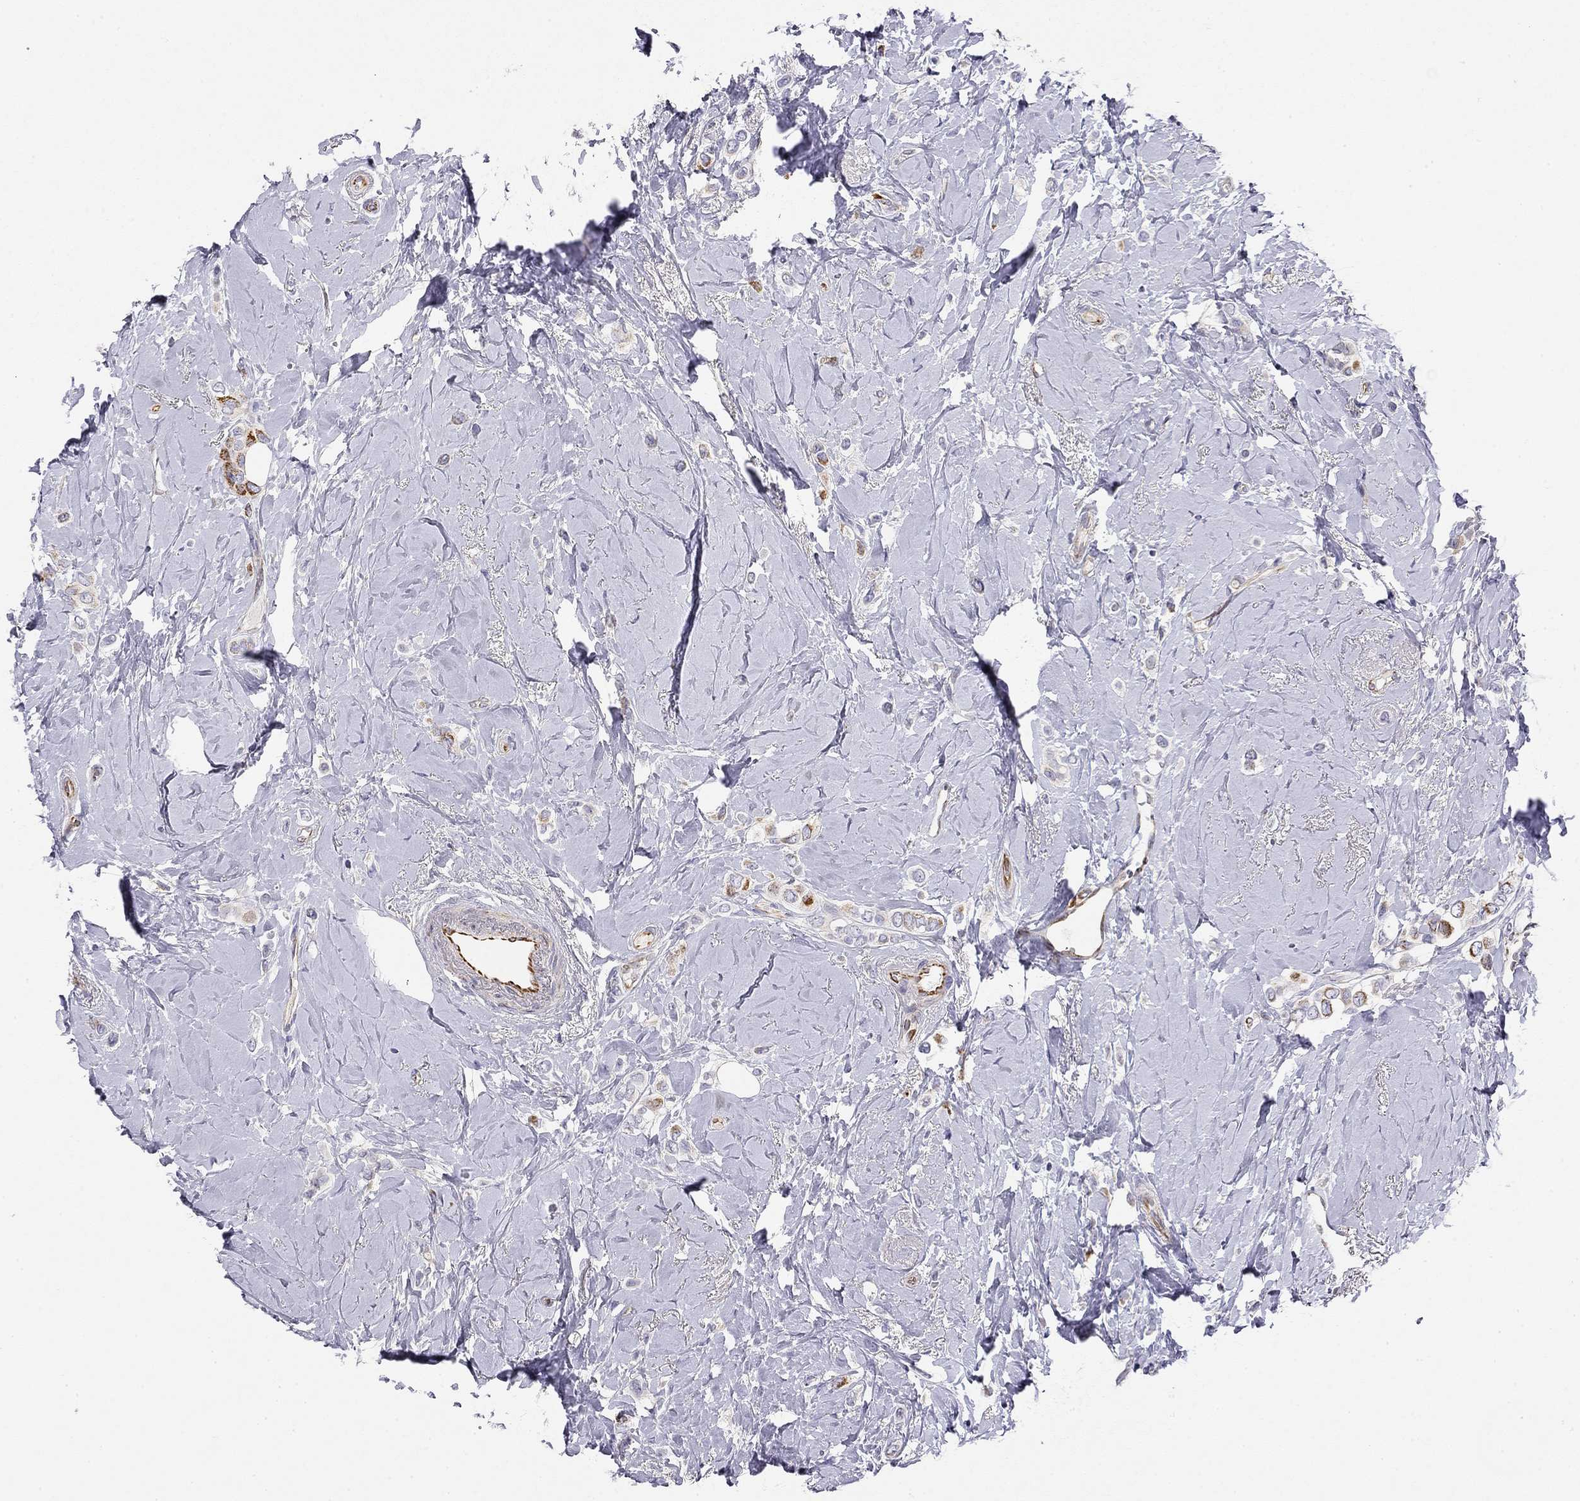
{"staining": {"intensity": "strong", "quantity": "<25%", "location": "cytoplasmic/membranous"}, "tissue": "breast cancer", "cell_type": "Tumor cells", "image_type": "cancer", "snomed": [{"axis": "morphology", "description": "Lobular carcinoma"}, {"axis": "topography", "description": "Breast"}], "caption": "IHC of breast lobular carcinoma shows medium levels of strong cytoplasmic/membranous staining in approximately <25% of tumor cells.", "gene": "RTL1", "patient": {"sex": "female", "age": 66}}